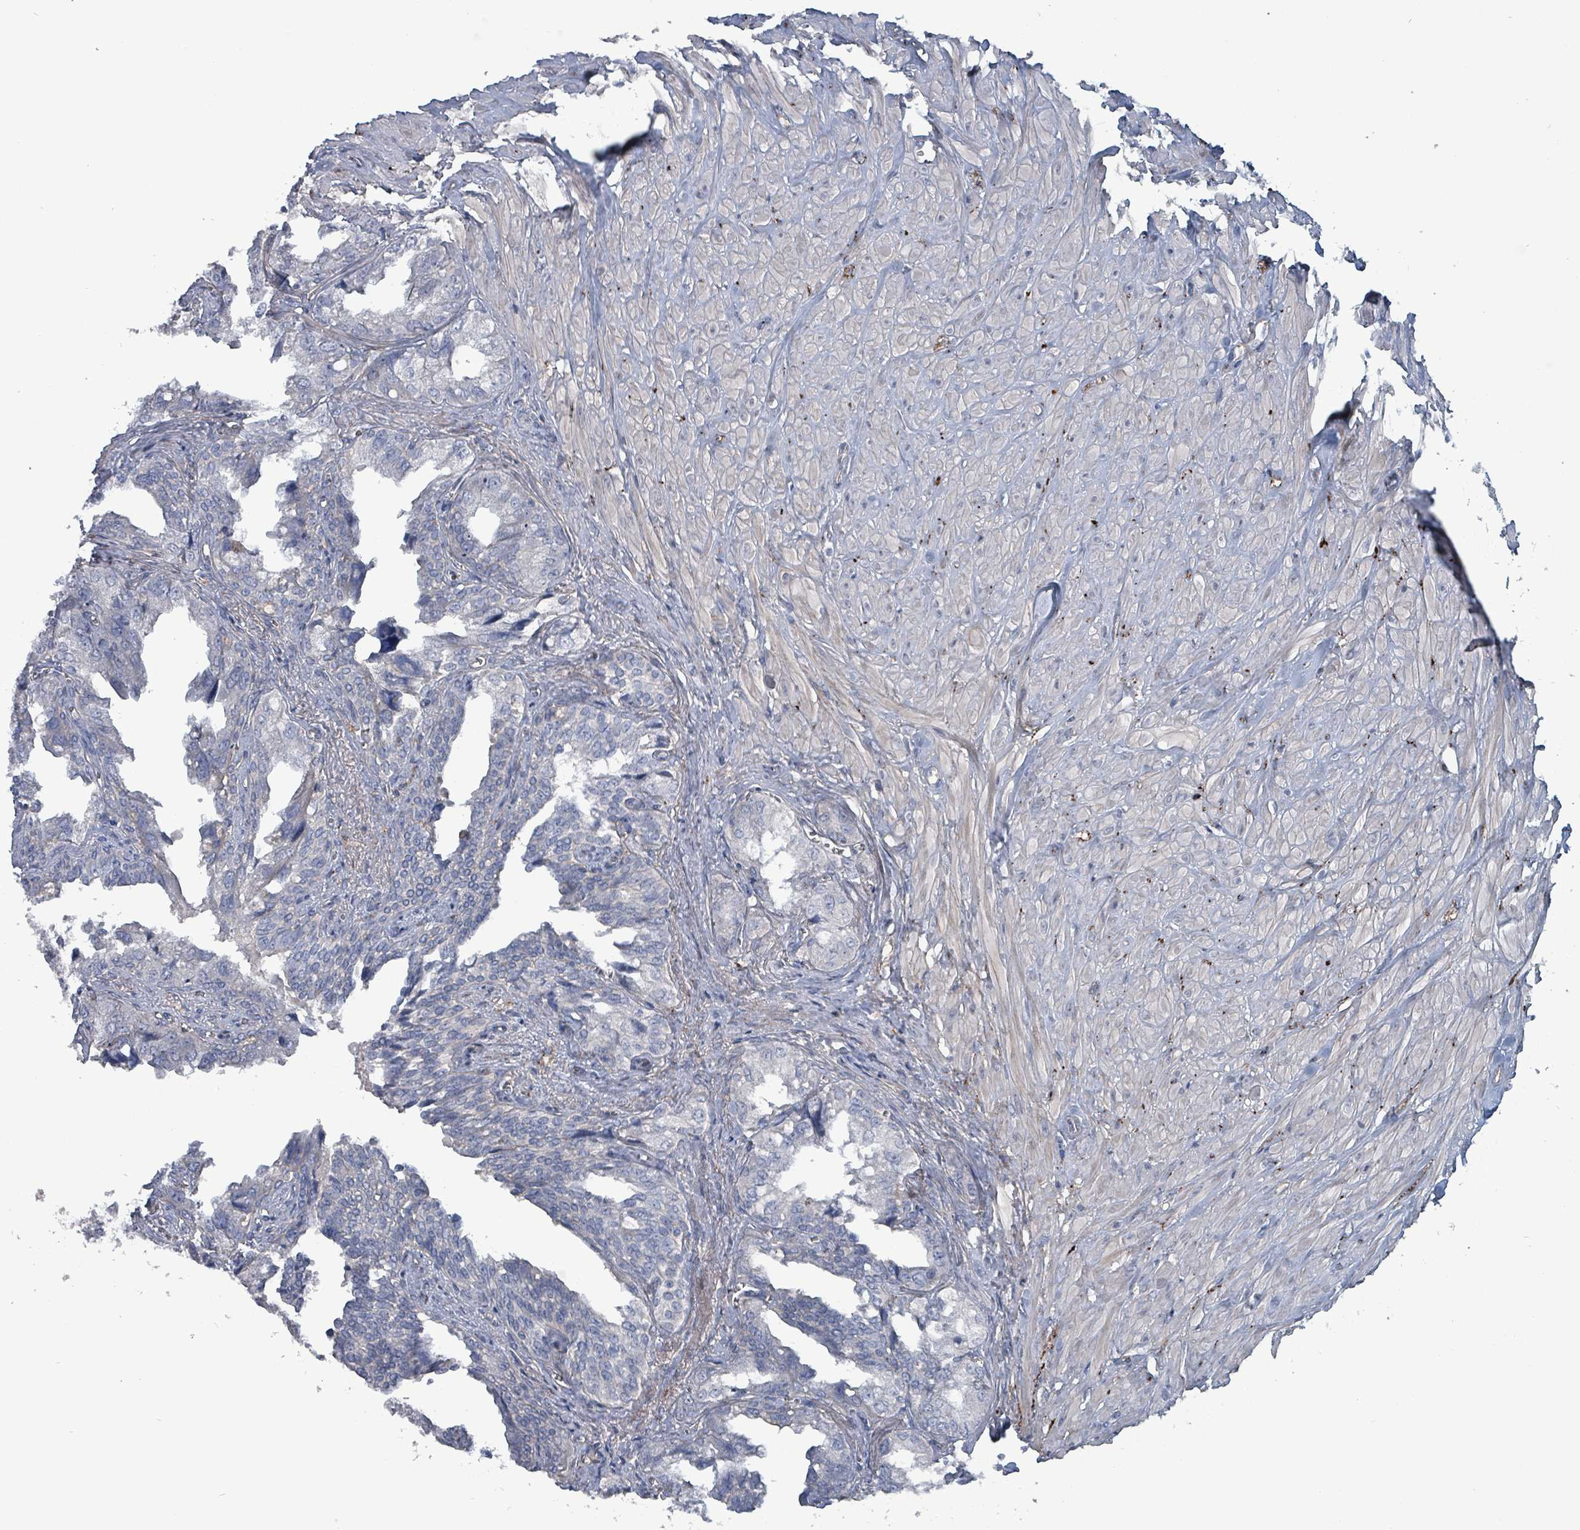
{"staining": {"intensity": "negative", "quantity": "none", "location": "none"}, "tissue": "seminal vesicle", "cell_type": "Glandular cells", "image_type": "normal", "snomed": [{"axis": "morphology", "description": "Normal tissue, NOS"}, {"axis": "topography", "description": "Seminal veicle"}], "caption": "Human seminal vesicle stained for a protein using immunohistochemistry (IHC) exhibits no expression in glandular cells.", "gene": "TAAR5", "patient": {"sex": "male", "age": 67}}